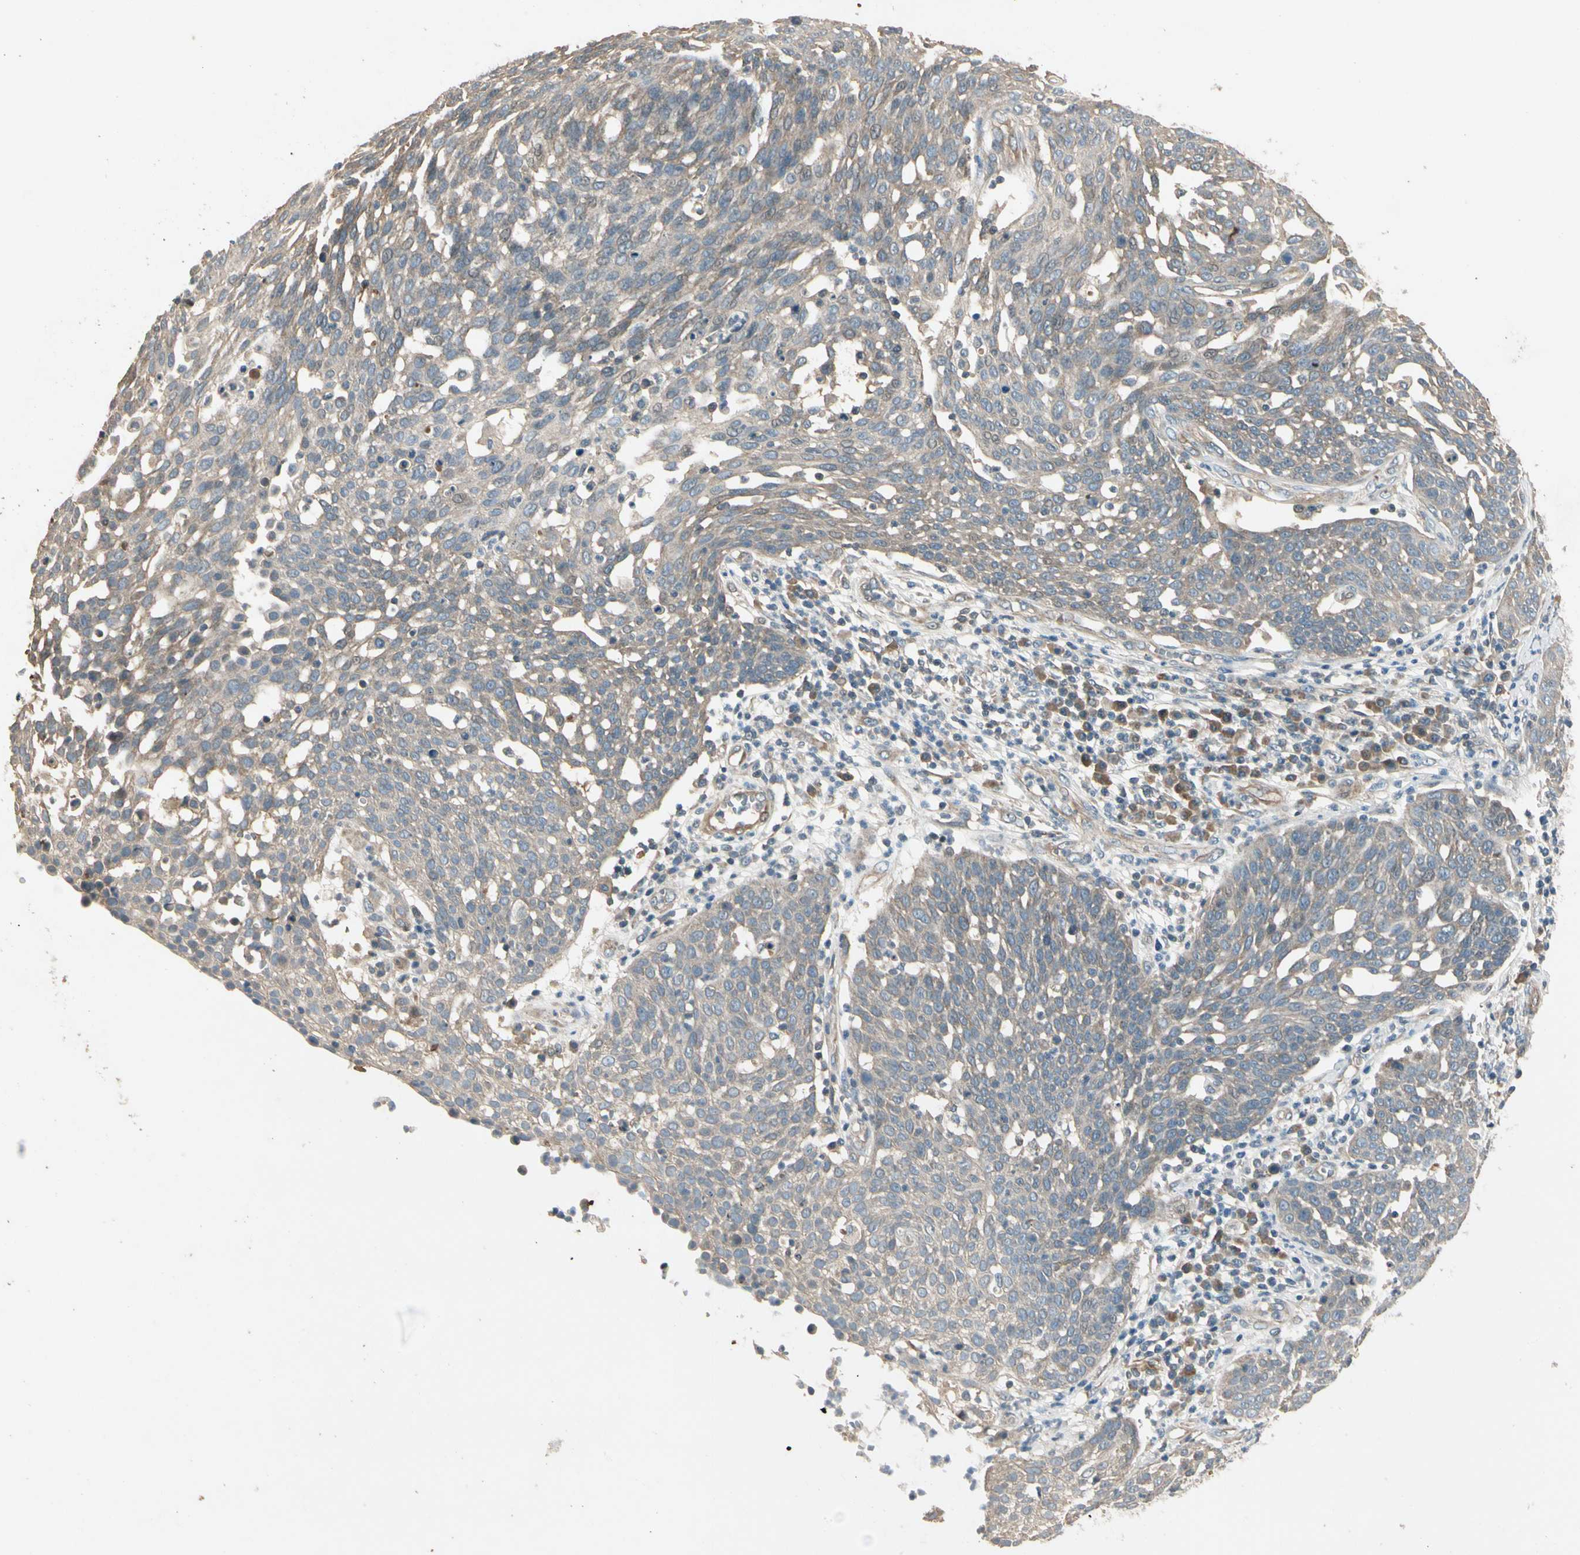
{"staining": {"intensity": "weak", "quantity": "25%-75%", "location": "cytoplasmic/membranous"}, "tissue": "cervical cancer", "cell_type": "Tumor cells", "image_type": "cancer", "snomed": [{"axis": "morphology", "description": "Squamous cell carcinoma, NOS"}, {"axis": "topography", "description": "Cervix"}], "caption": "Immunohistochemical staining of cervical cancer shows low levels of weak cytoplasmic/membranous protein positivity in about 25%-75% of tumor cells. The staining was performed using DAB to visualize the protein expression in brown, while the nuclei were stained in blue with hematoxylin (Magnification: 20x).", "gene": "ACVR1", "patient": {"sex": "female", "age": 34}}